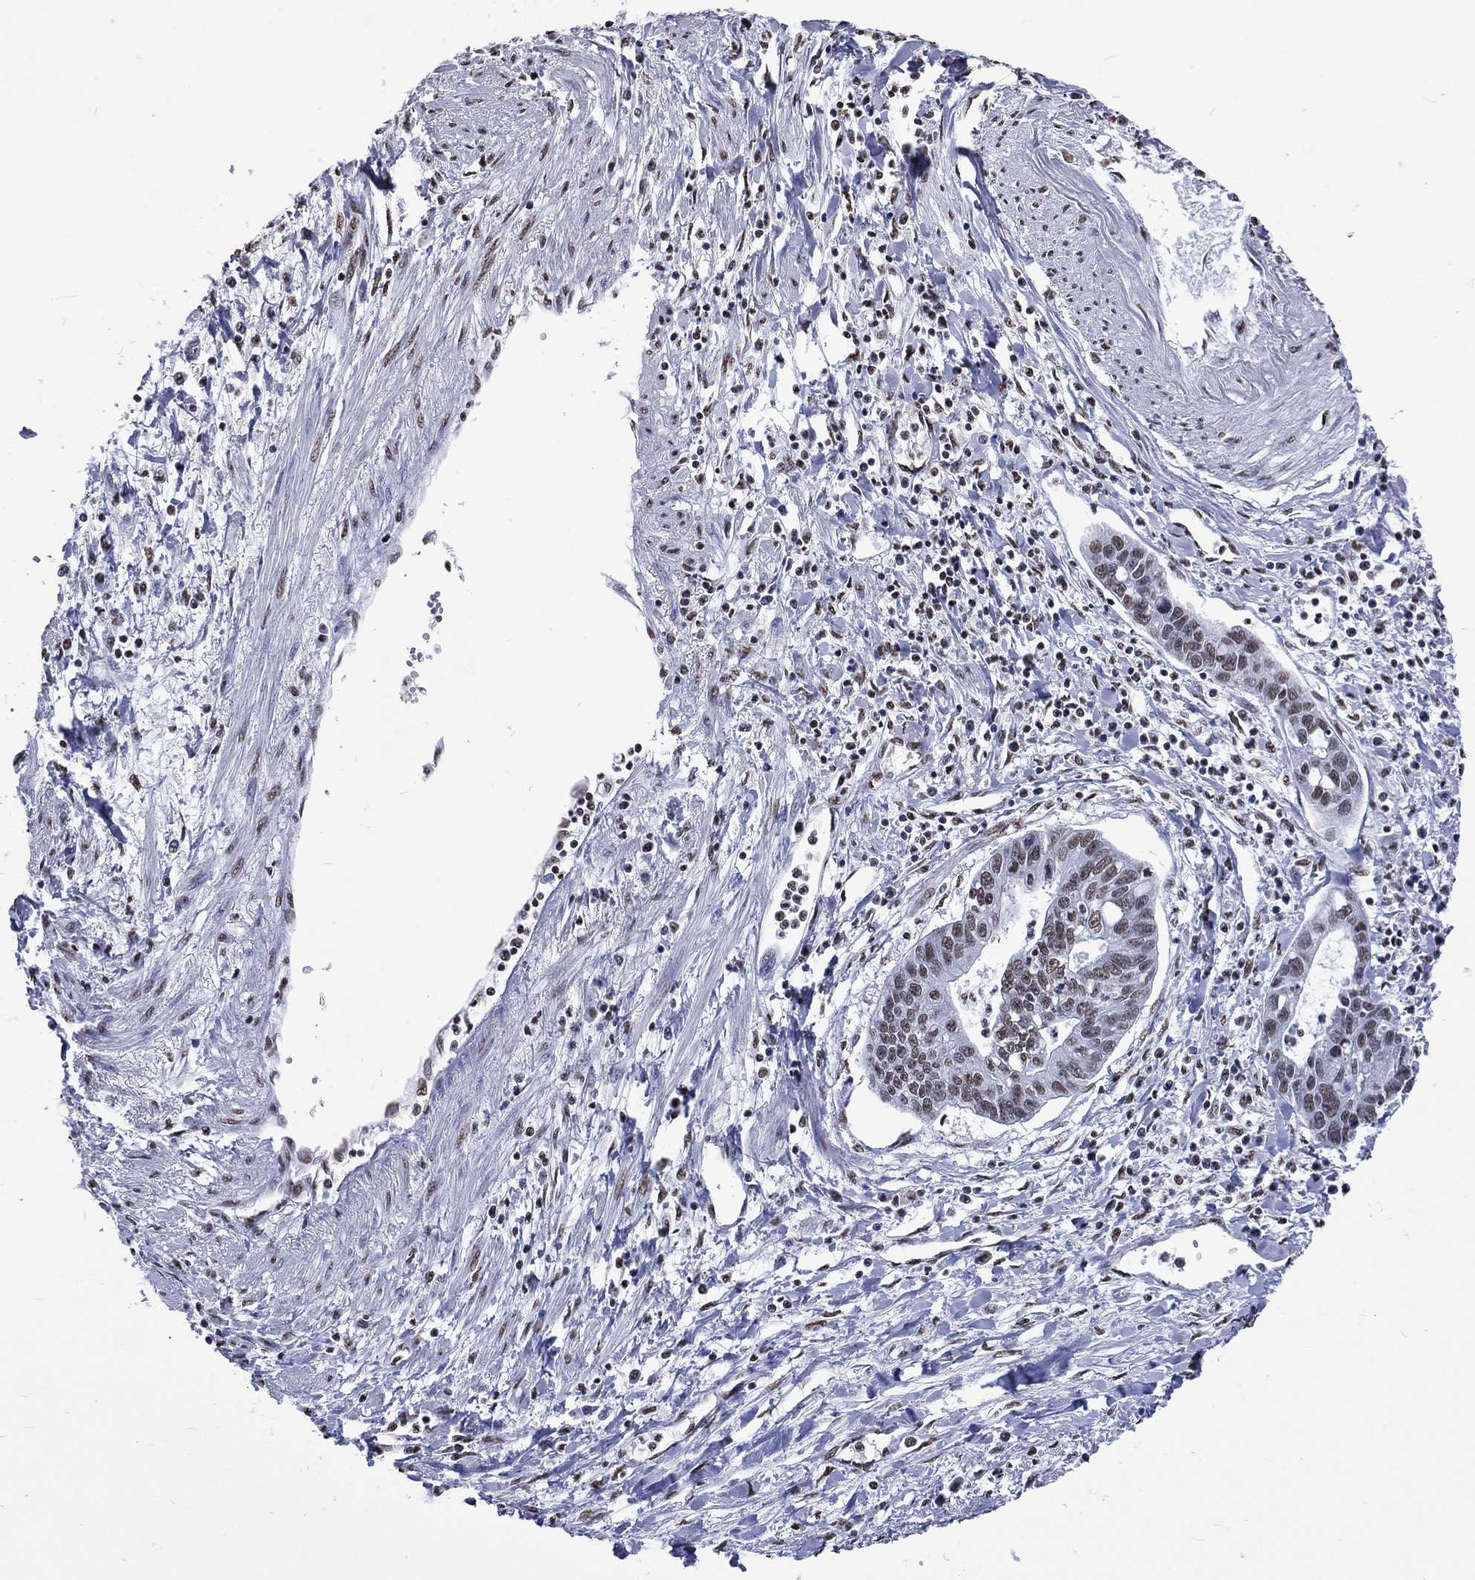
{"staining": {"intensity": "moderate", "quantity": ">75%", "location": "nuclear"}, "tissue": "liver cancer", "cell_type": "Tumor cells", "image_type": "cancer", "snomed": [{"axis": "morphology", "description": "Cholangiocarcinoma"}, {"axis": "topography", "description": "Liver"}], "caption": "Human liver cancer (cholangiocarcinoma) stained with a brown dye shows moderate nuclear positive positivity in approximately >75% of tumor cells.", "gene": "RETREG2", "patient": {"sex": "male", "age": 58}}